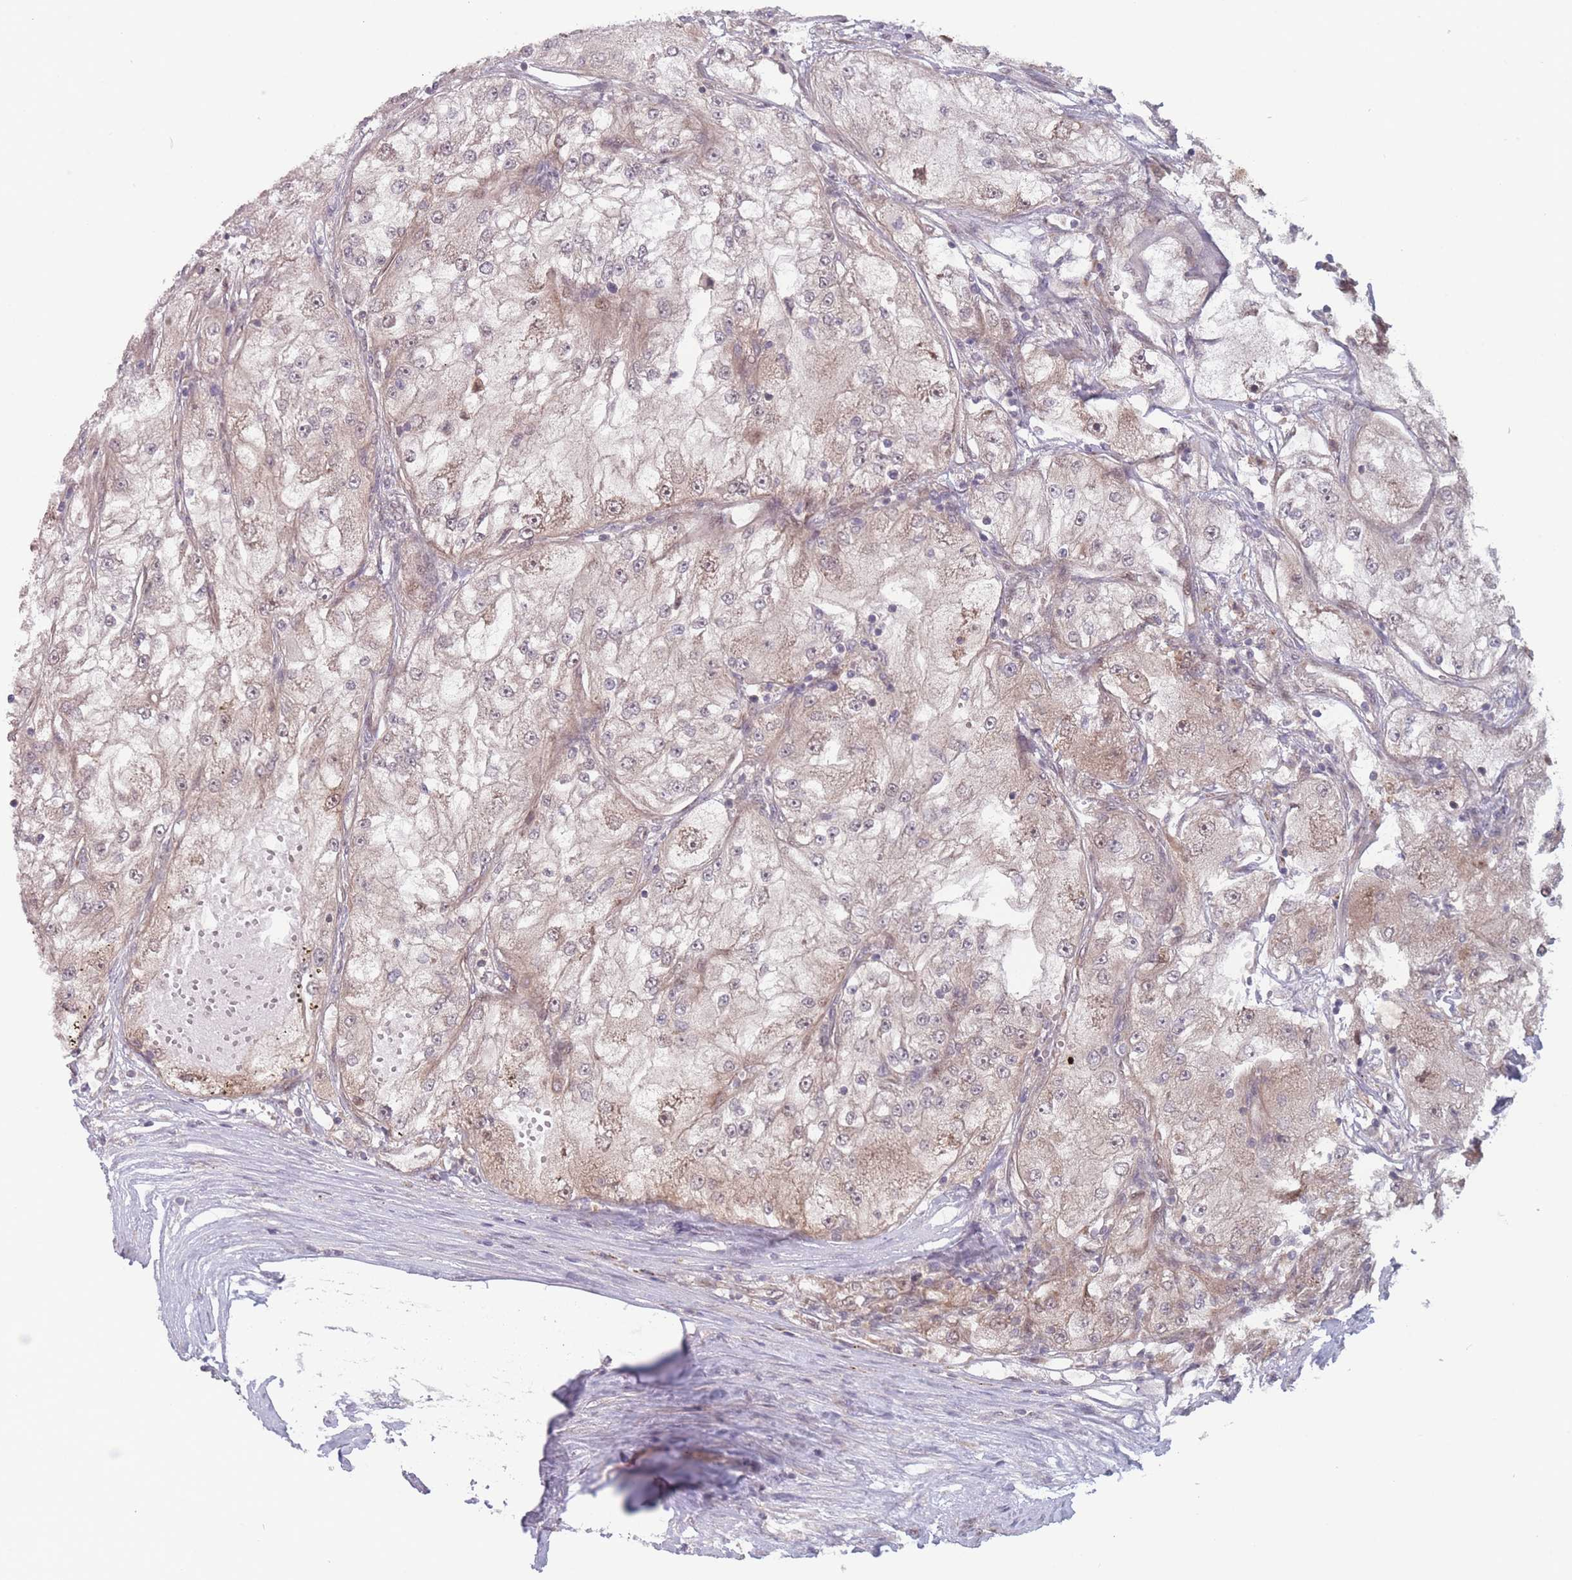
{"staining": {"intensity": "weak", "quantity": "25%-75%", "location": "cytoplasmic/membranous"}, "tissue": "renal cancer", "cell_type": "Tumor cells", "image_type": "cancer", "snomed": [{"axis": "morphology", "description": "Adenocarcinoma, NOS"}, {"axis": "topography", "description": "Kidney"}], "caption": "An immunohistochemistry micrograph of neoplastic tissue is shown. Protein staining in brown highlights weak cytoplasmic/membranous positivity in renal cancer (adenocarcinoma) within tumor cells.", "gene": "RPS18", "patient": {"sex": "female", "age": 72}}